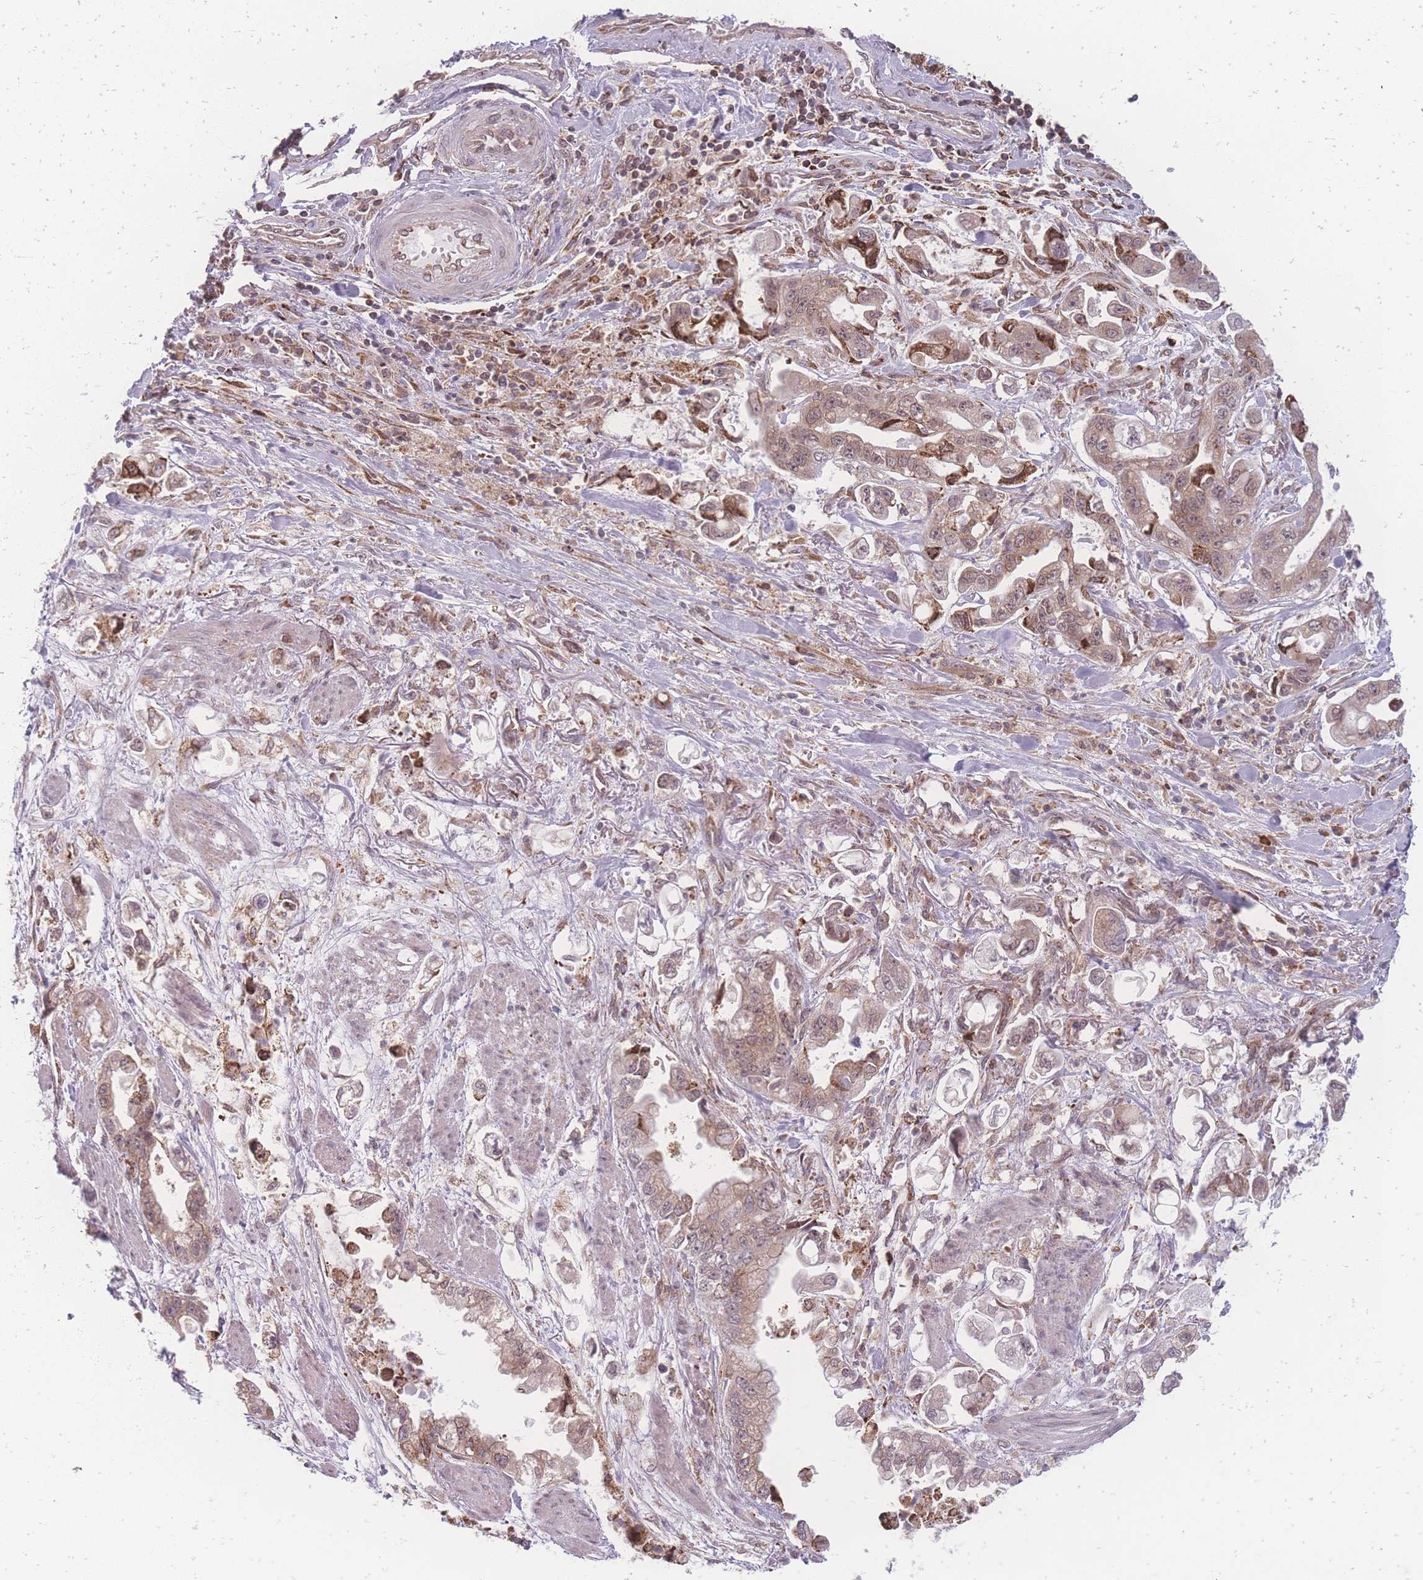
{"staining": {"intensity": "moderate", "quantity": ">75%", "location": "cytoplasmic/membranous"}, "tissue": "stomach cancer", "cell_type": "Tumor cells", "image_type": "cancer", "snomed": [{"axis": "morphology", "description": "Adenocarcinoma, NOS"}, {"axis": "topography", "description": "Stomach"}], "caption": "Immunohistochemistry (IHC) (DAB) staining of human adenocarcinoma (stomach) displays moderate cytoplasmic/membranous protein expression in about >75% of tumor cells.", "gene": "ZC3H13", "patient": {"sex": "male", "age": 62}}